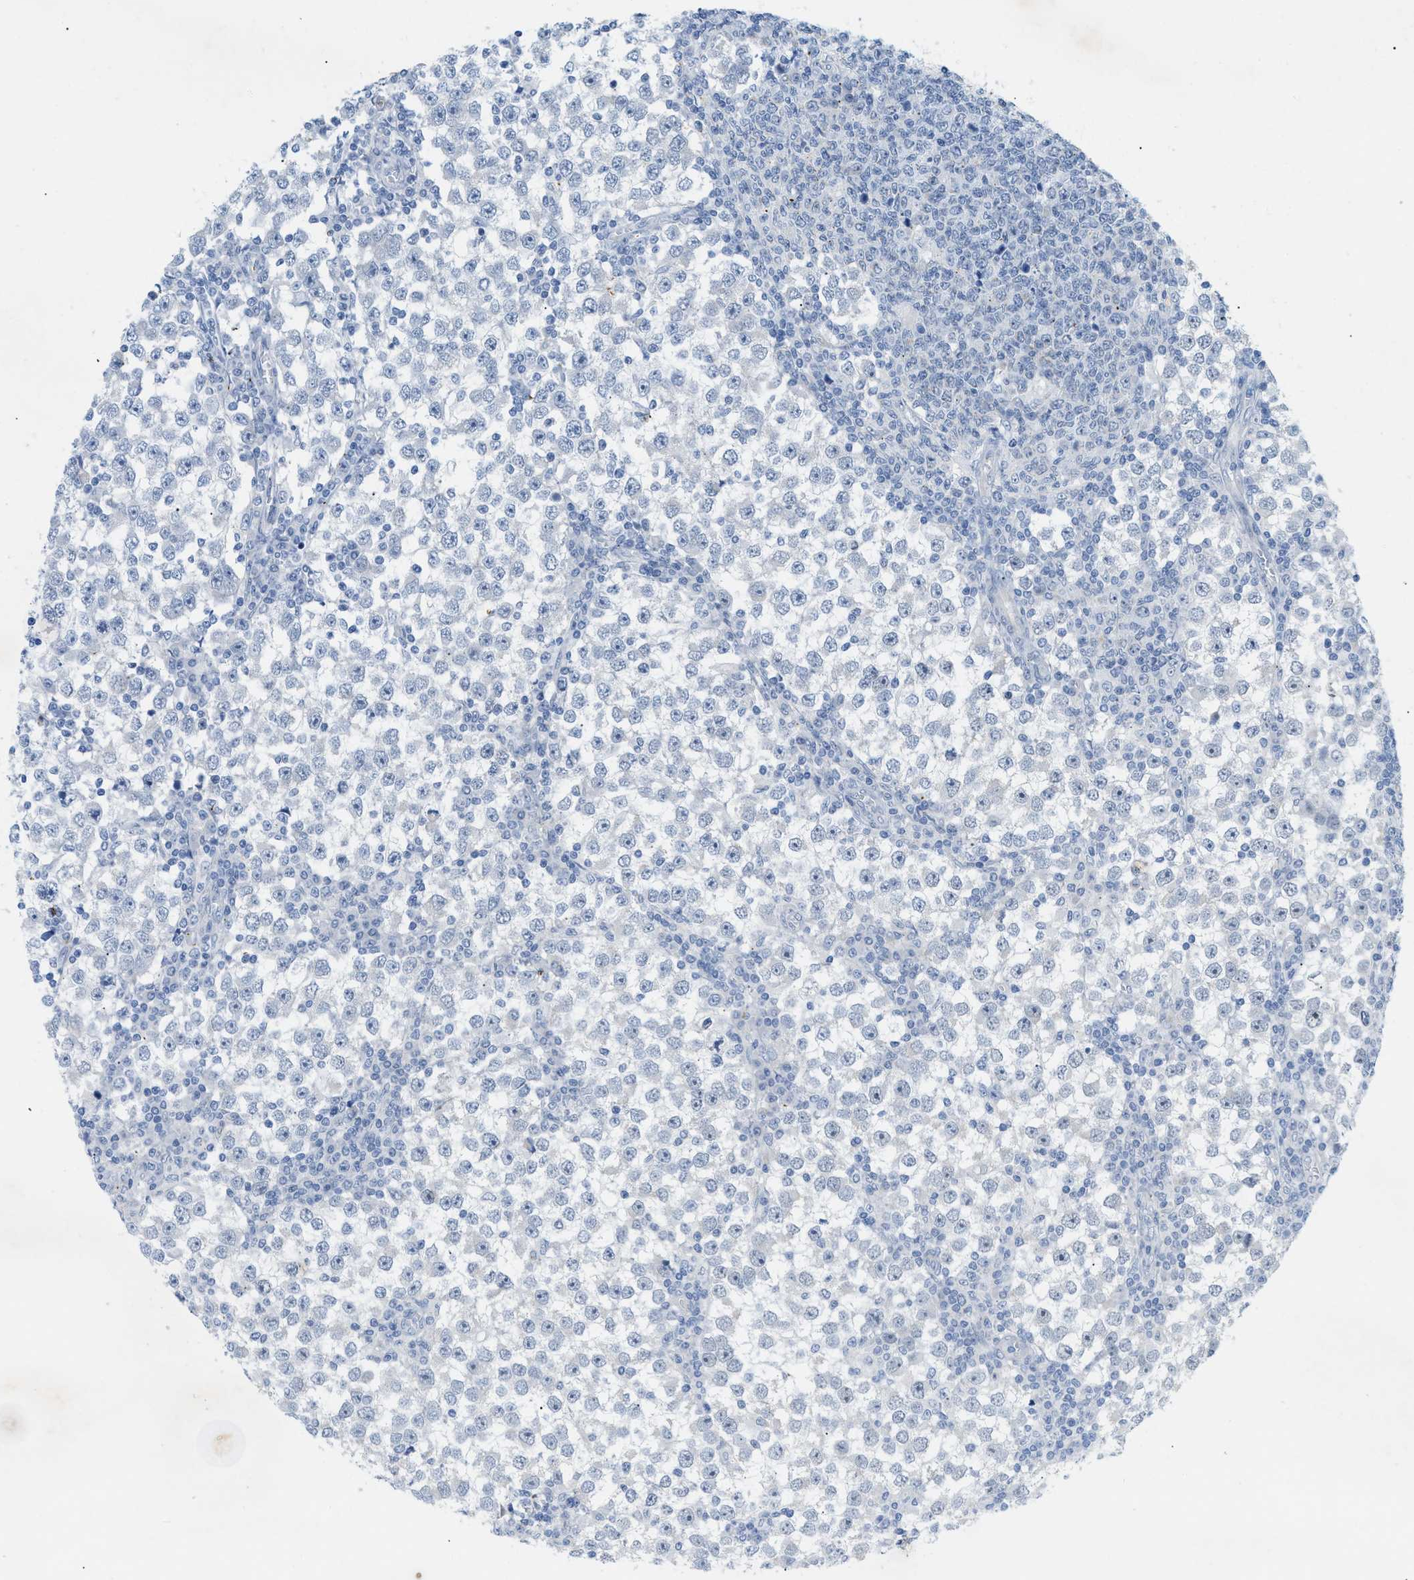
{"staining": {"intensity": "negative", "quantity": "none", "location": "none"}, "tissue": "testis cancer", "cell_type": "Tumor cells", "image_type": "cancer", "snomed": [{"axis": "morphology", "description": "Seminoma, NOS"}, {"axis": "topography", "description": "Testis"}], "caption": "Immunohistochemistry (IHC) of seminoma (testis) exhibits no staining in tumor cells.", "gene": "HLTF", "patient": {"sex": "male", "age": 65}}